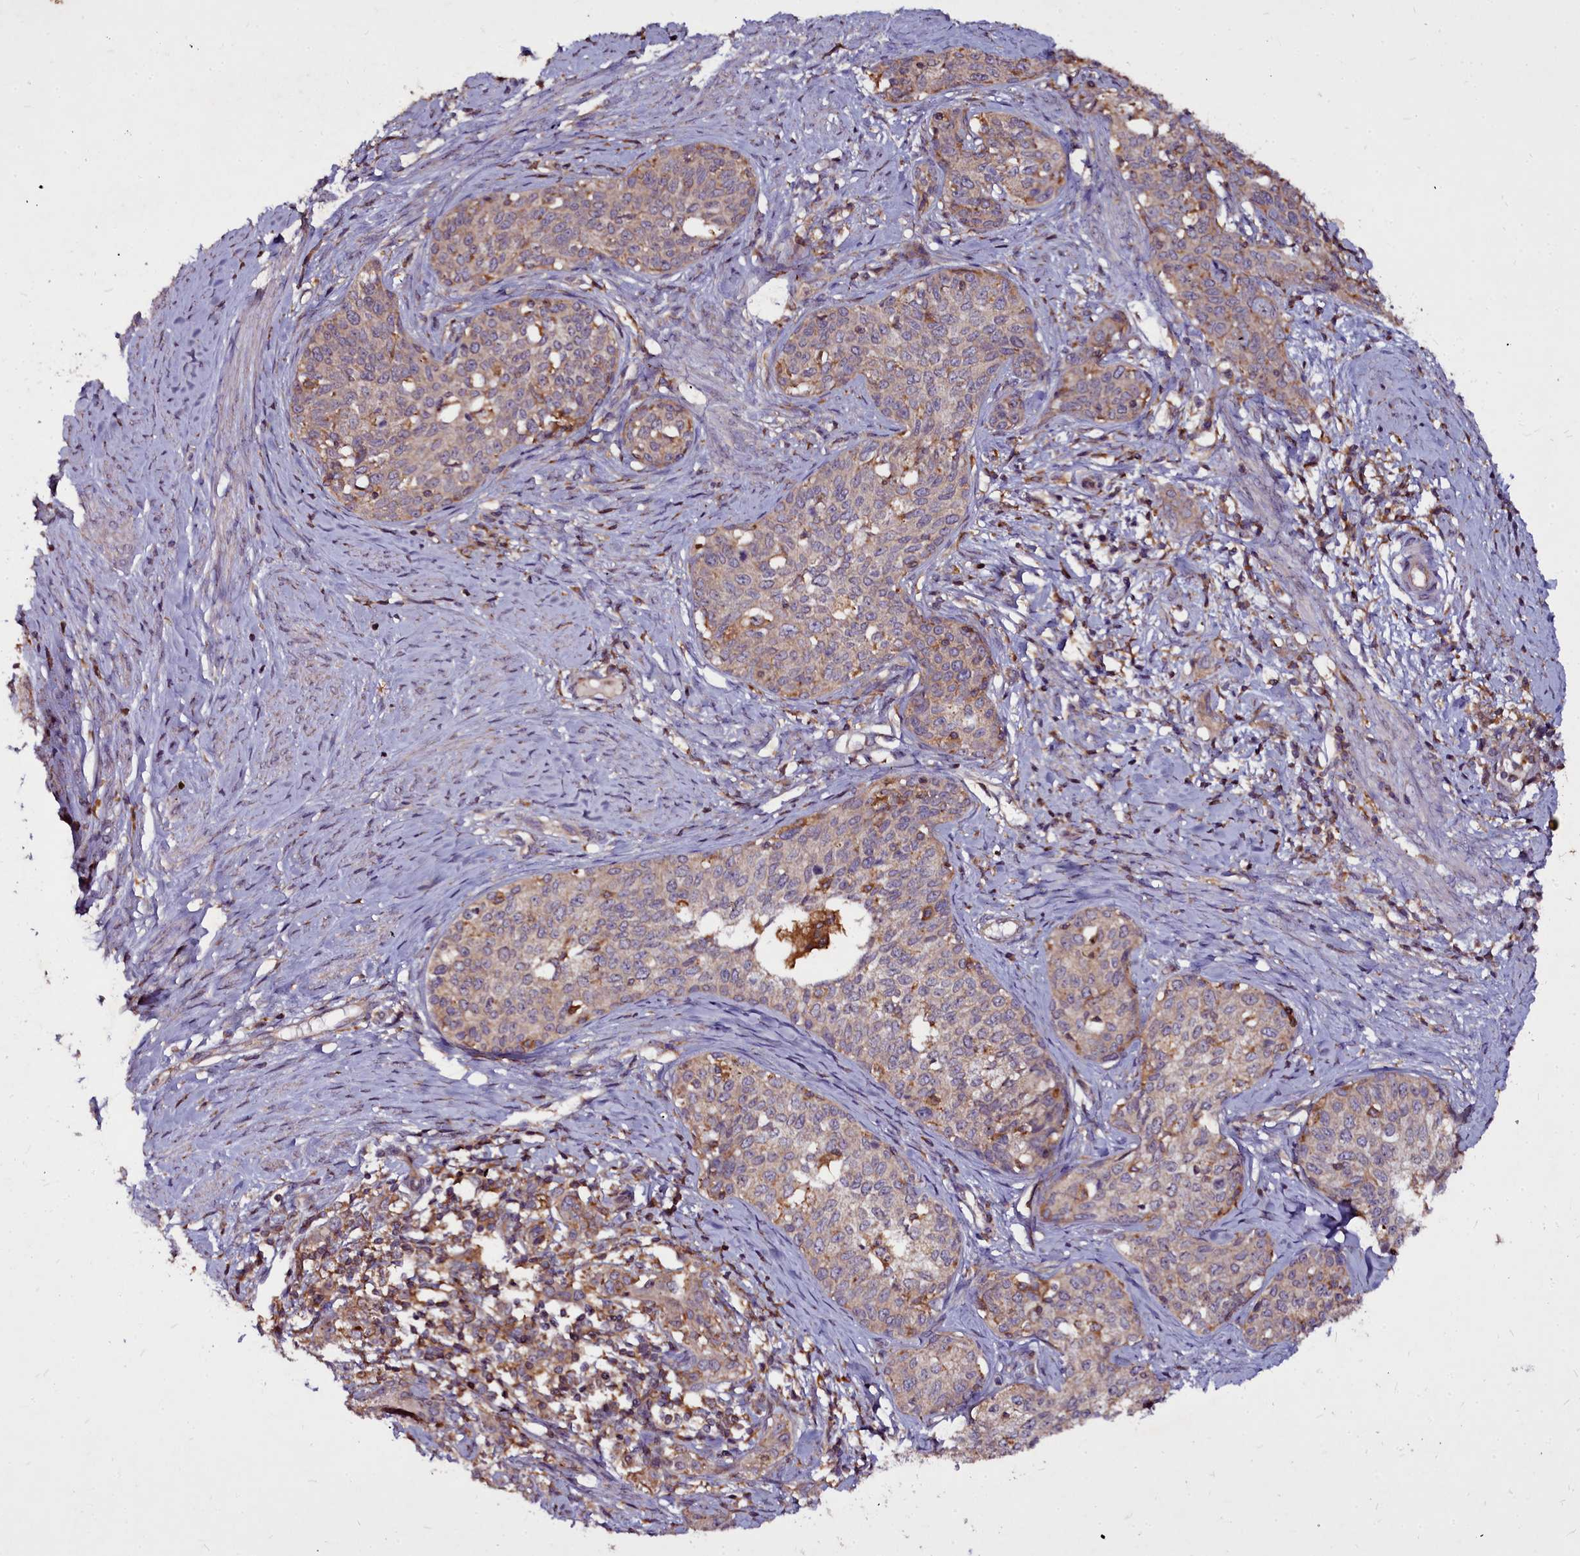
{"staining": {"intensity": "weak", "quantity": "25%-75%", "location": "cytoplasmic/membranous"}, "tissue": "cervical cancer", "cell_type": "Tumor cells", "image_type": "cancer", "snomed": [{"axis": "morphology", "description": "Squamous cell carcinoma, NOS"}, {"axis": "morphology", "description": "Adenocarcinoma, NOS"}, {"axis": "topography", "description": "Cervix"}], "caption": "An immunohistochemistry photomicrograph of neoplastic tissue is shown. Protein staining in brown labels weak cytoplasmic/membranous positivity in squamous cell carcinoma (cervical) within tumor cells.", "gene": "NCKAP1L", "patient": {"sex": "female", "age": 52}}